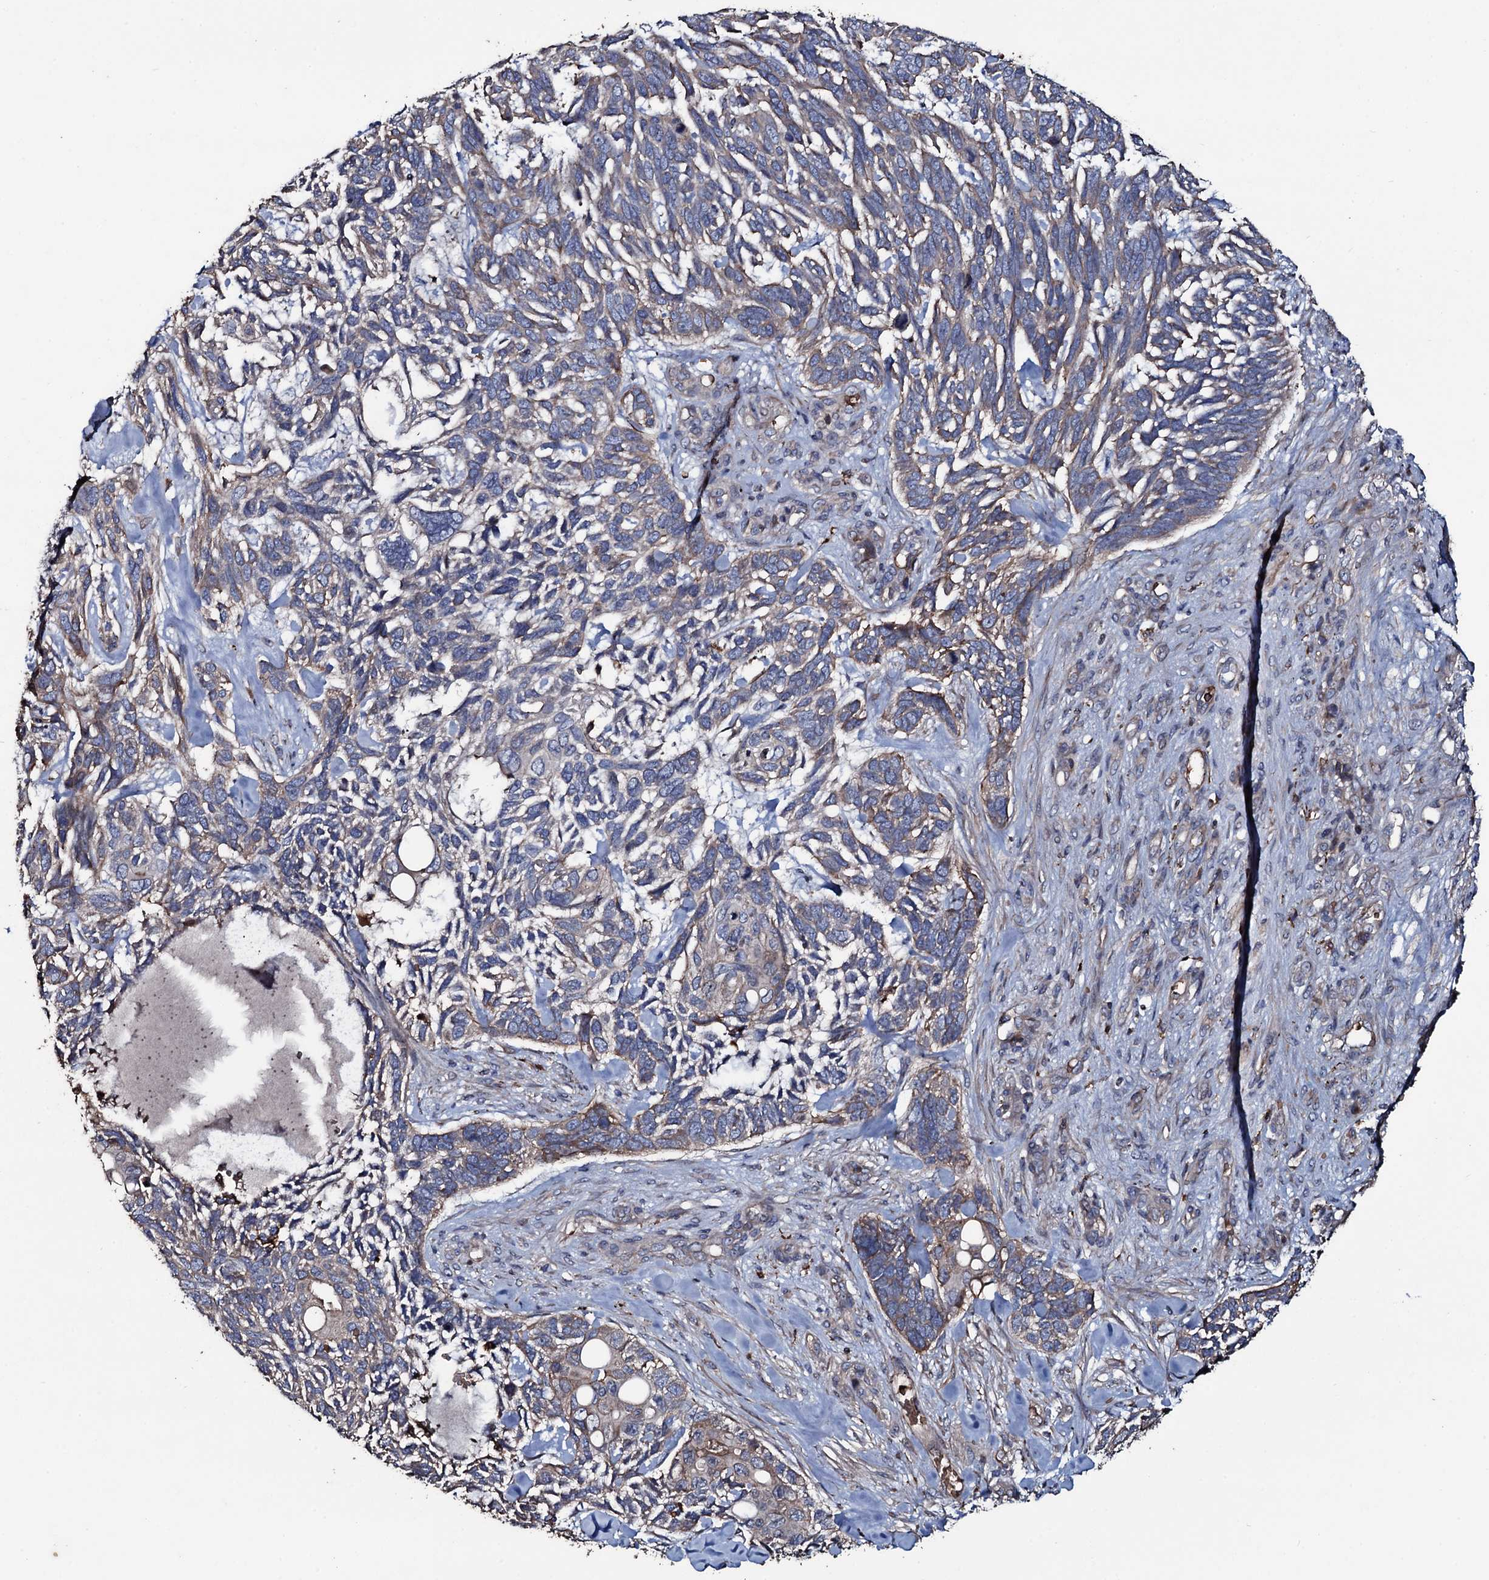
{"staining": {"intensity": "weak", "quantity": "25%-75%", "location": "cytoplasmic/membranous"}, "tissue": "skin cancer", "cell_type": "Tumor cells", "image_type": "cancer", "snomed": [{"axis": "morphology", "description": "Basal cell carcinoma"}, {"axis": "topography", "description": "Skin"}], "caption": "Human basal cell carcinoma (skin) stained with a brown dye exhibits weak cytoplasmic/membranous positive expression in about 25%-75% of tumor cells.", "gene": "ZSWIM8", "patient": {"sex": "male", "age": 88}}